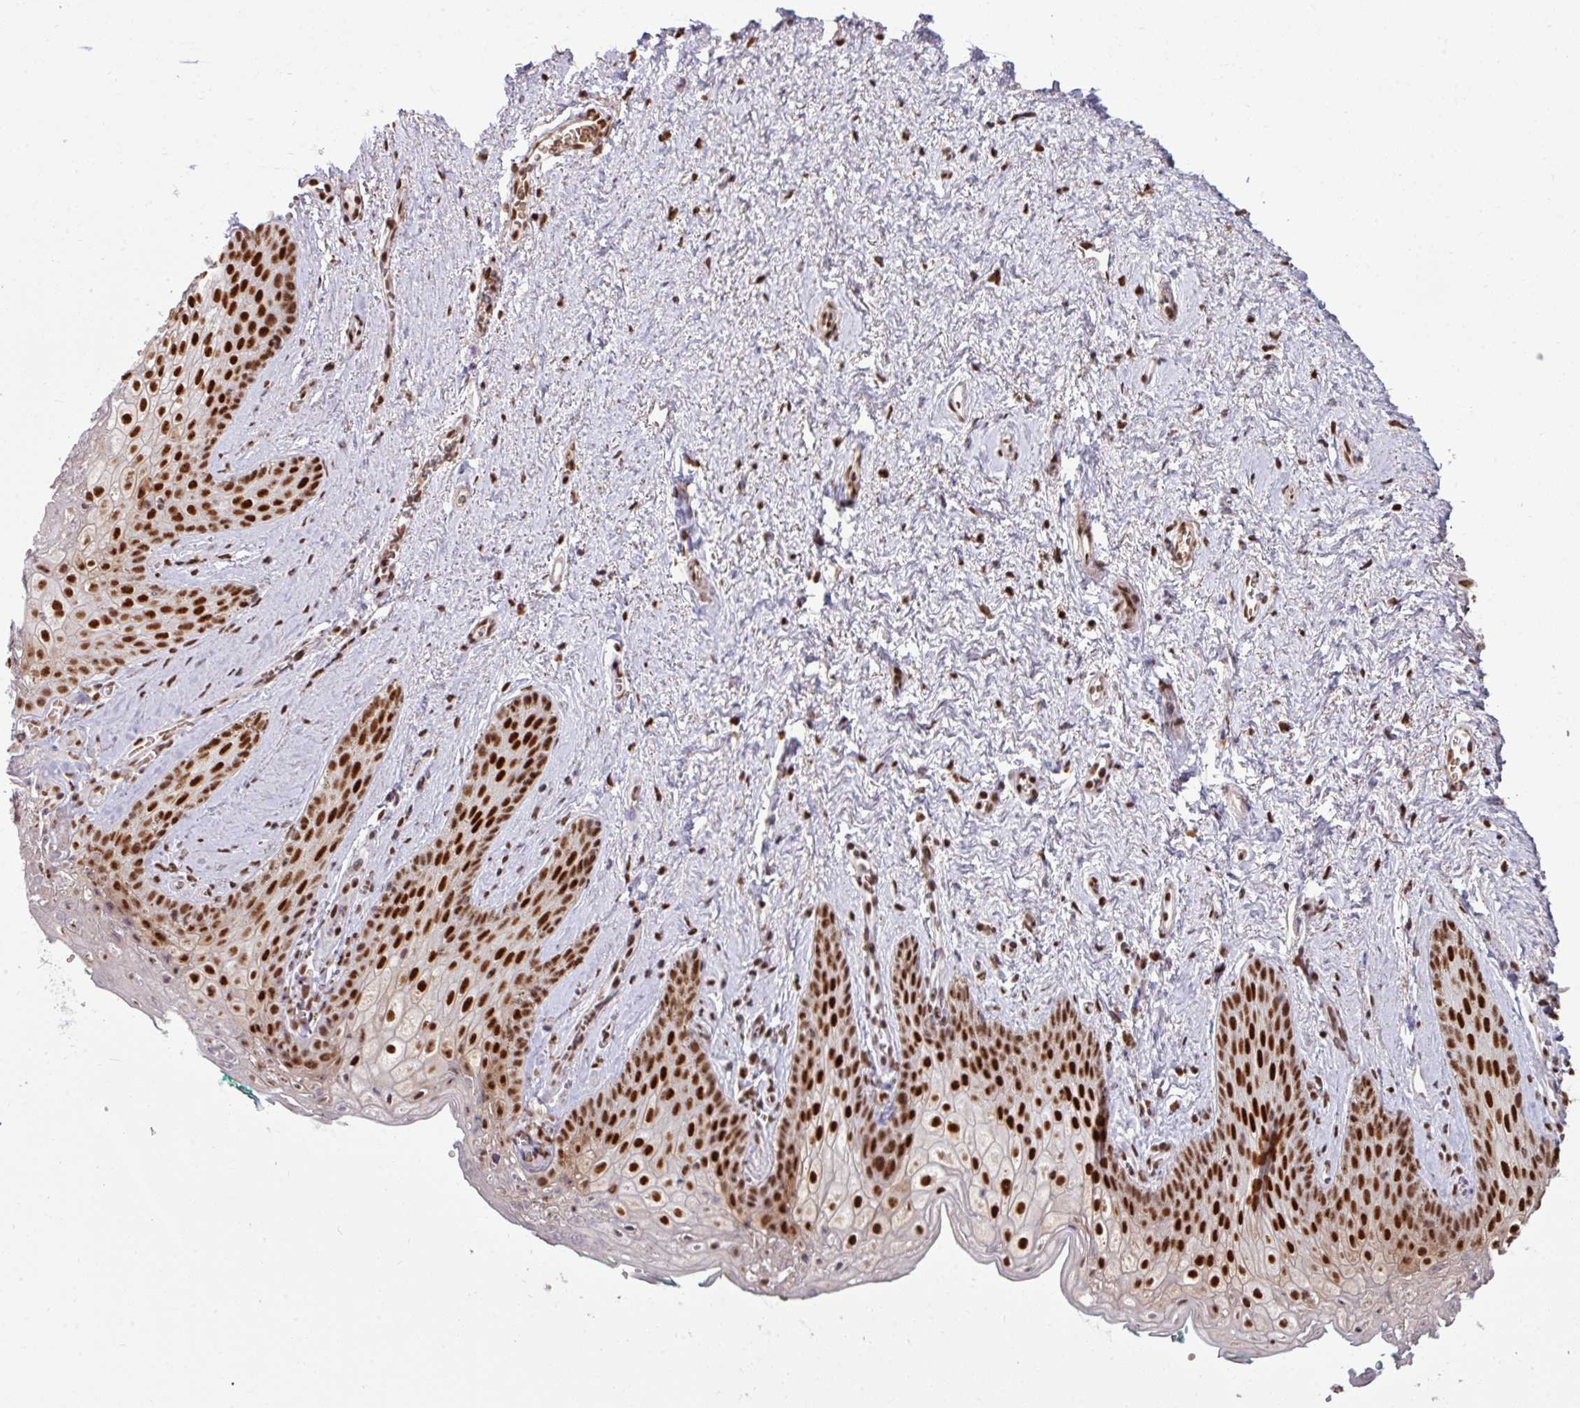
{"staining": {"intensity": "strong", "quantity": ">75%", "location": "nuclear"}, "tissue": "vagina", "cell_type": "Squamous epithelial cells", "image_type": "normal", "snomed": [{"axis": "morphology", "description": "Normal tissue, NOS"}, {"axis": "topography", "description": "Vulva"}, {"axis": "topography", "description": "Vagina"}, {"axis": "topography", "description": "Peripheral nerve tissue"}], "caption": "Vagina was stained to show a protein in brown. There is high levels of strong nuclear positivity in approximately >75% of squamous epithelial cells. Nuclei are stained in blue.", "gene": "TDG", "patient": {"sex": "female", "age": 66}}